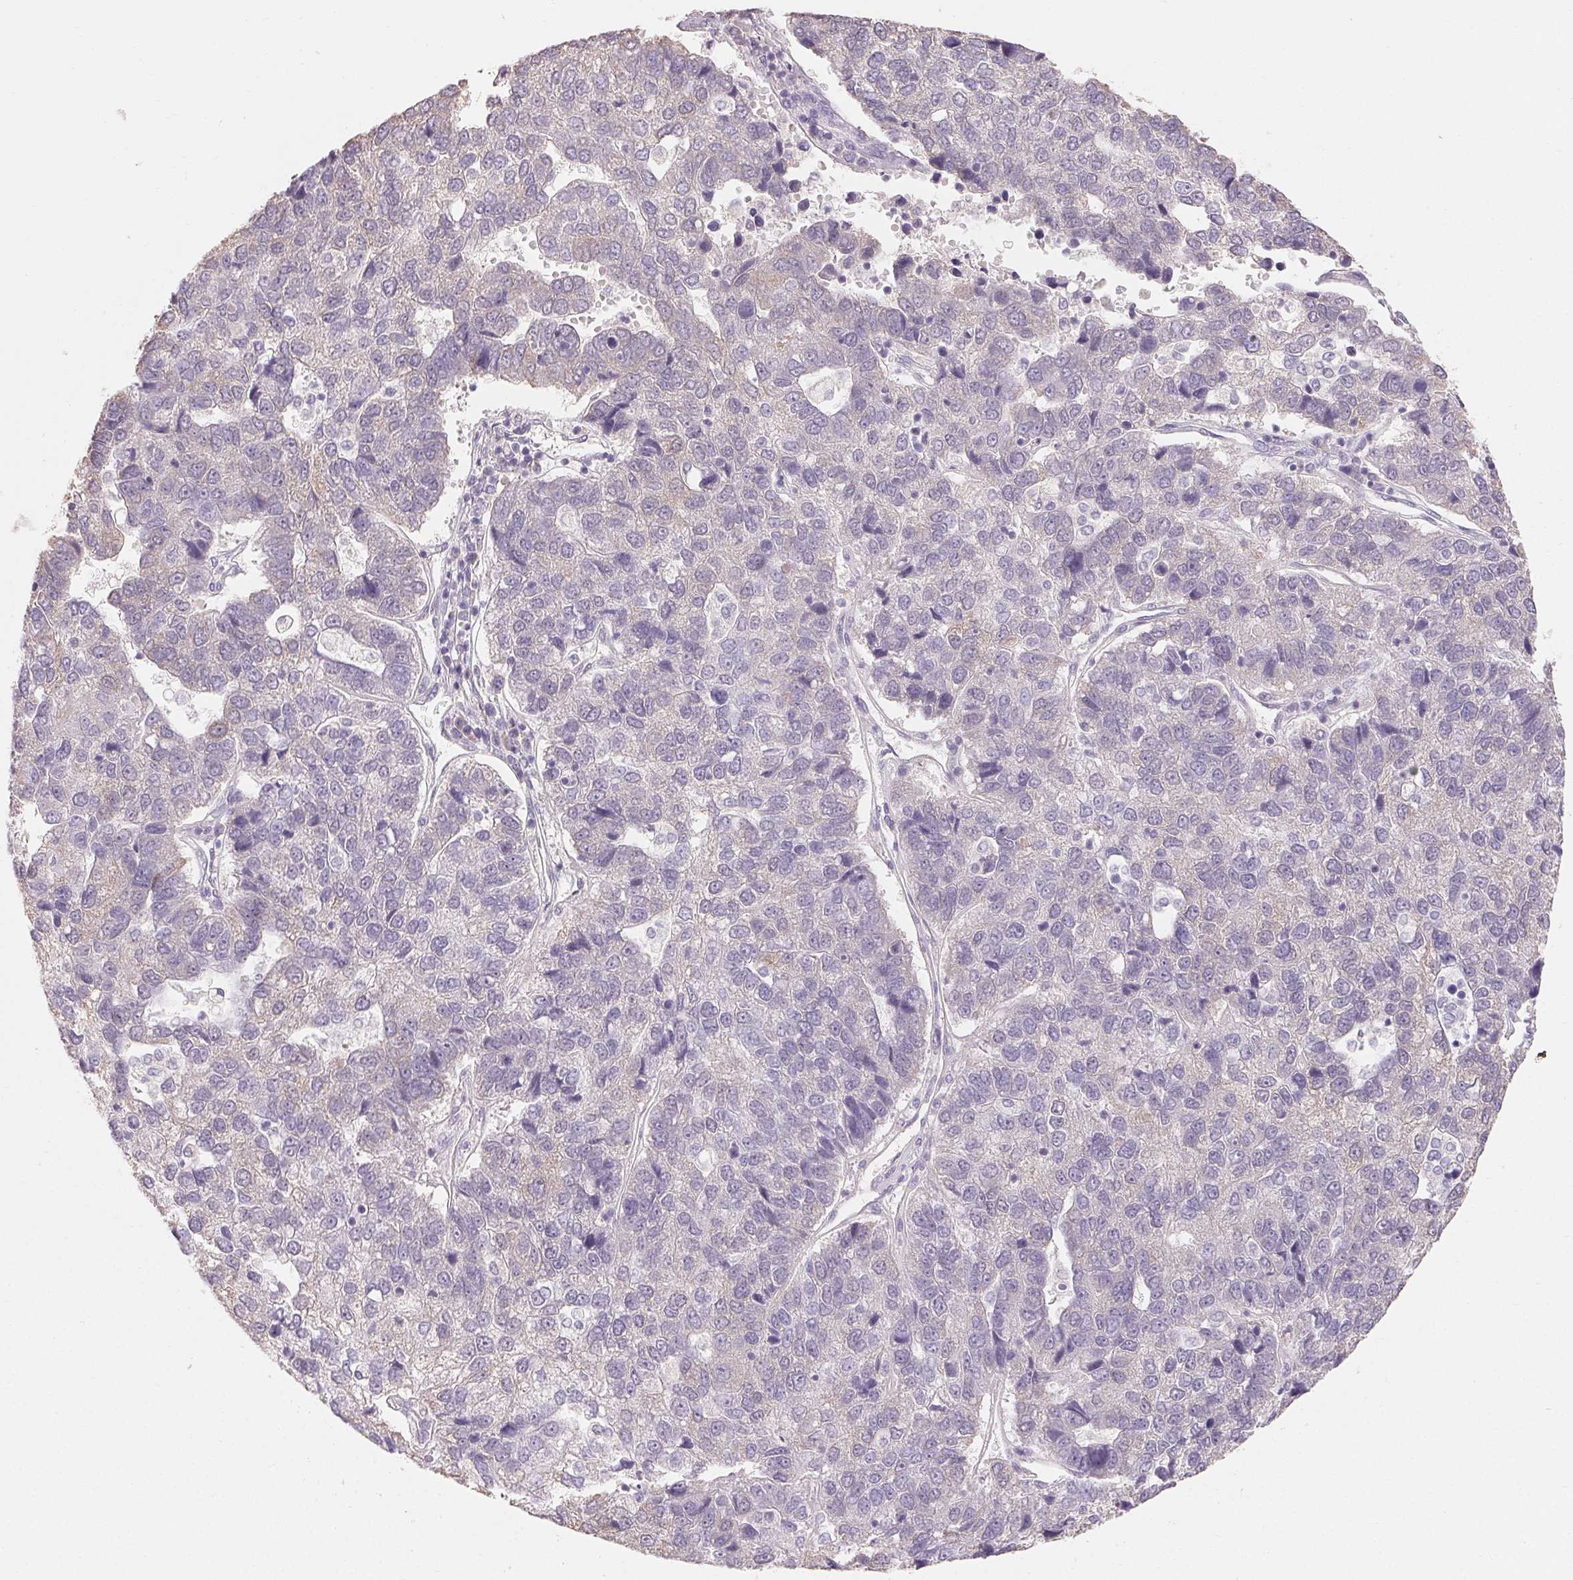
{"staining": {"intensity": "negative", "quantity": "none", "location": "none"}, "tissue": "pancreatic cancer", "cell_type": "Tumor cells", "image_type": "cancer", "snomed": [{"axis": "morphology", "description": "Adenocarcinoma, NOS"}, {"axis": "topography", "description": "Pancreas"}], "caption": "There is no significant positivity in tumor cells of pancreatic adenocarcinoma.", "gene": "MAP7D2", "patient": {"sex": "female", "age": 61}}